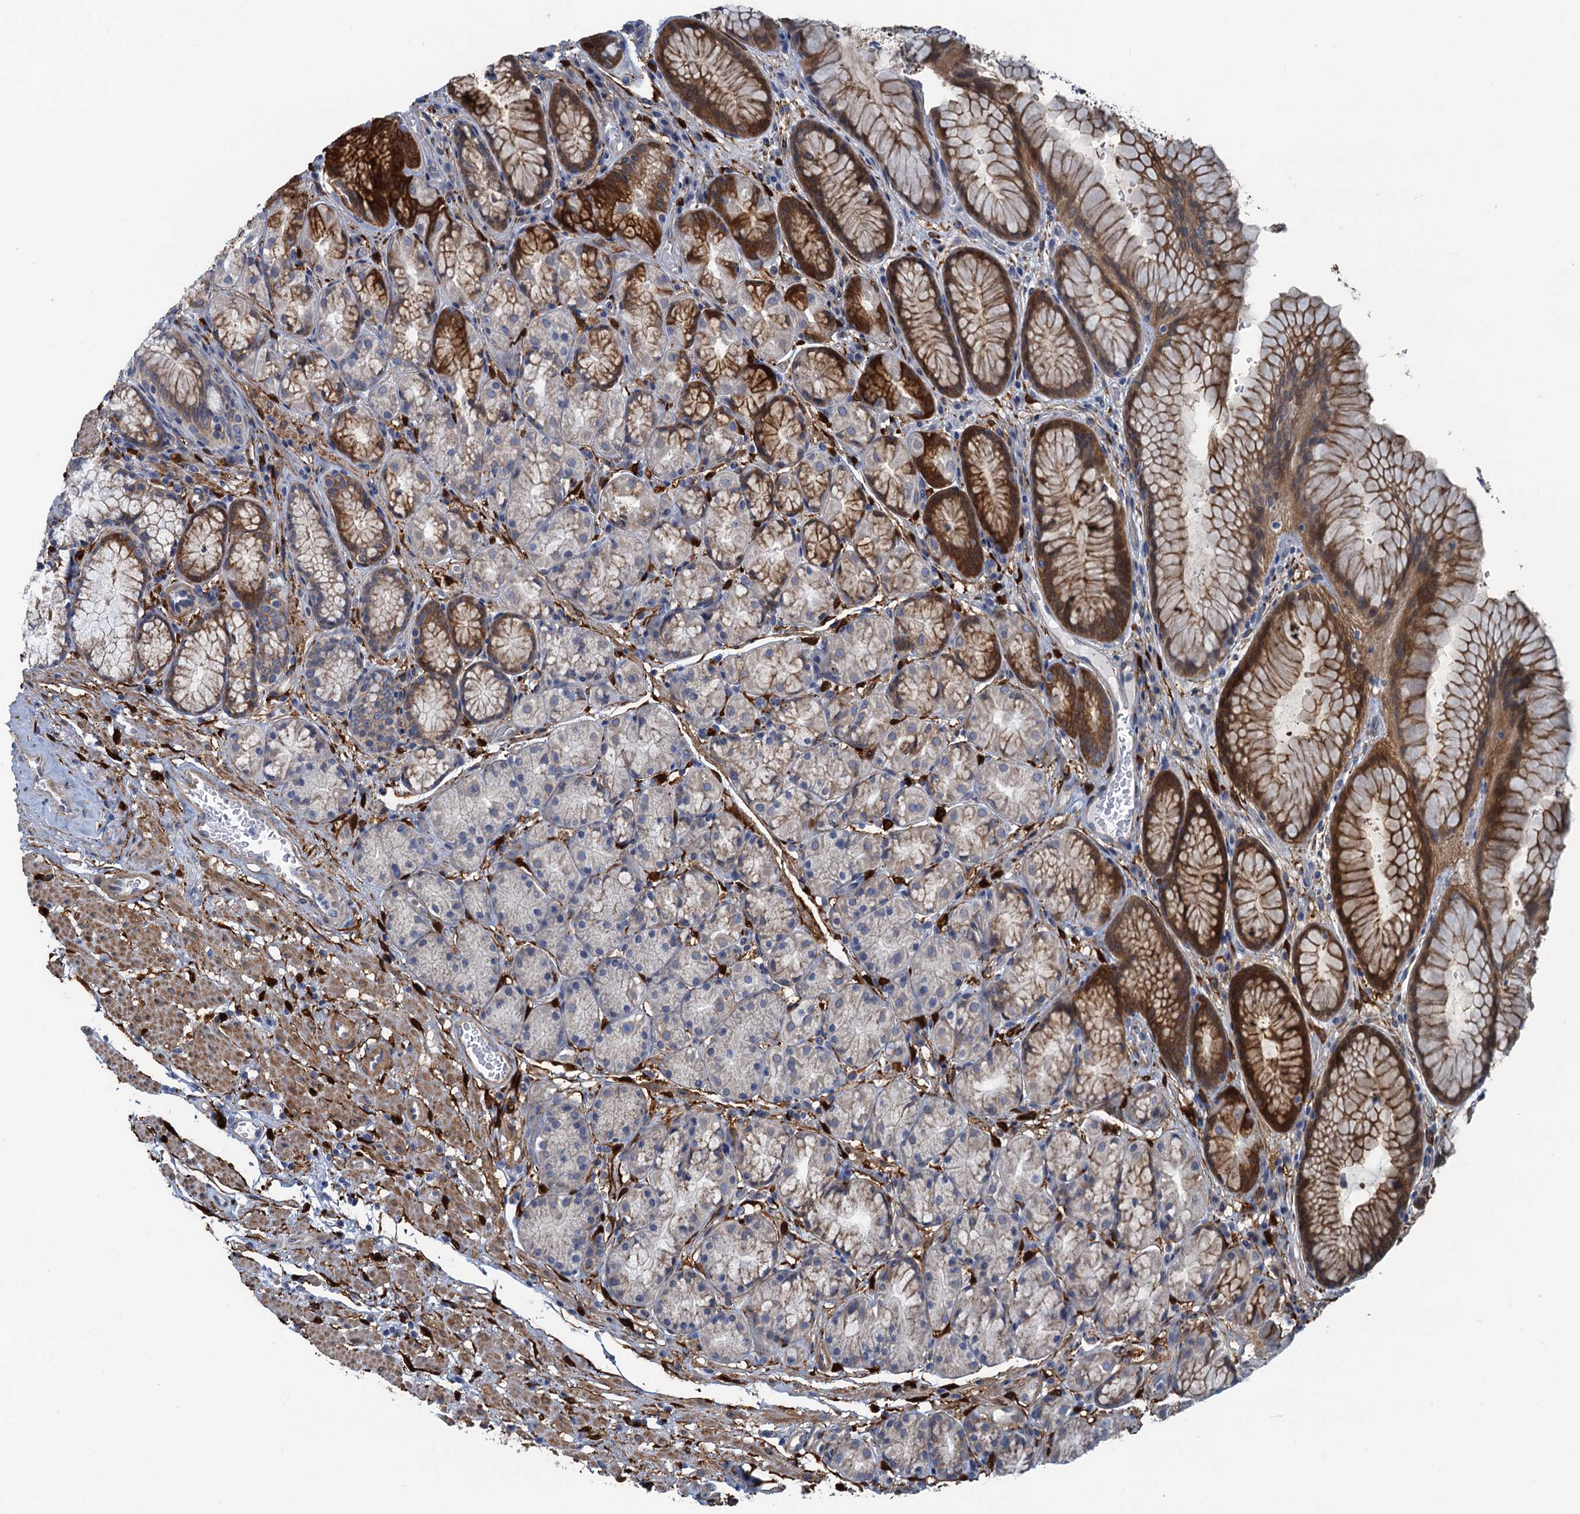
{"staining": {"intensity": "strong", "quantity": "<25%", "location": "cytoplasmic/membranous"}, "tissue": "stomach", "cell_type": "Glandular cells", "image_type": "normal", "snomed": [{"axis": "morphology", "description": "Normal tissue, NOS"}, {"axis": "topography", "description": "Stomach"}], "caption": "The immunohistochemical stain shows strong cytoplasmic/membranous staining in glandular cells of unremarkable stomach. (DAB IHC, brown staining for protein, blue staining for nuclei).", "gene": "POGLUT3", "patient": {"sex": "male", "age": 63}}